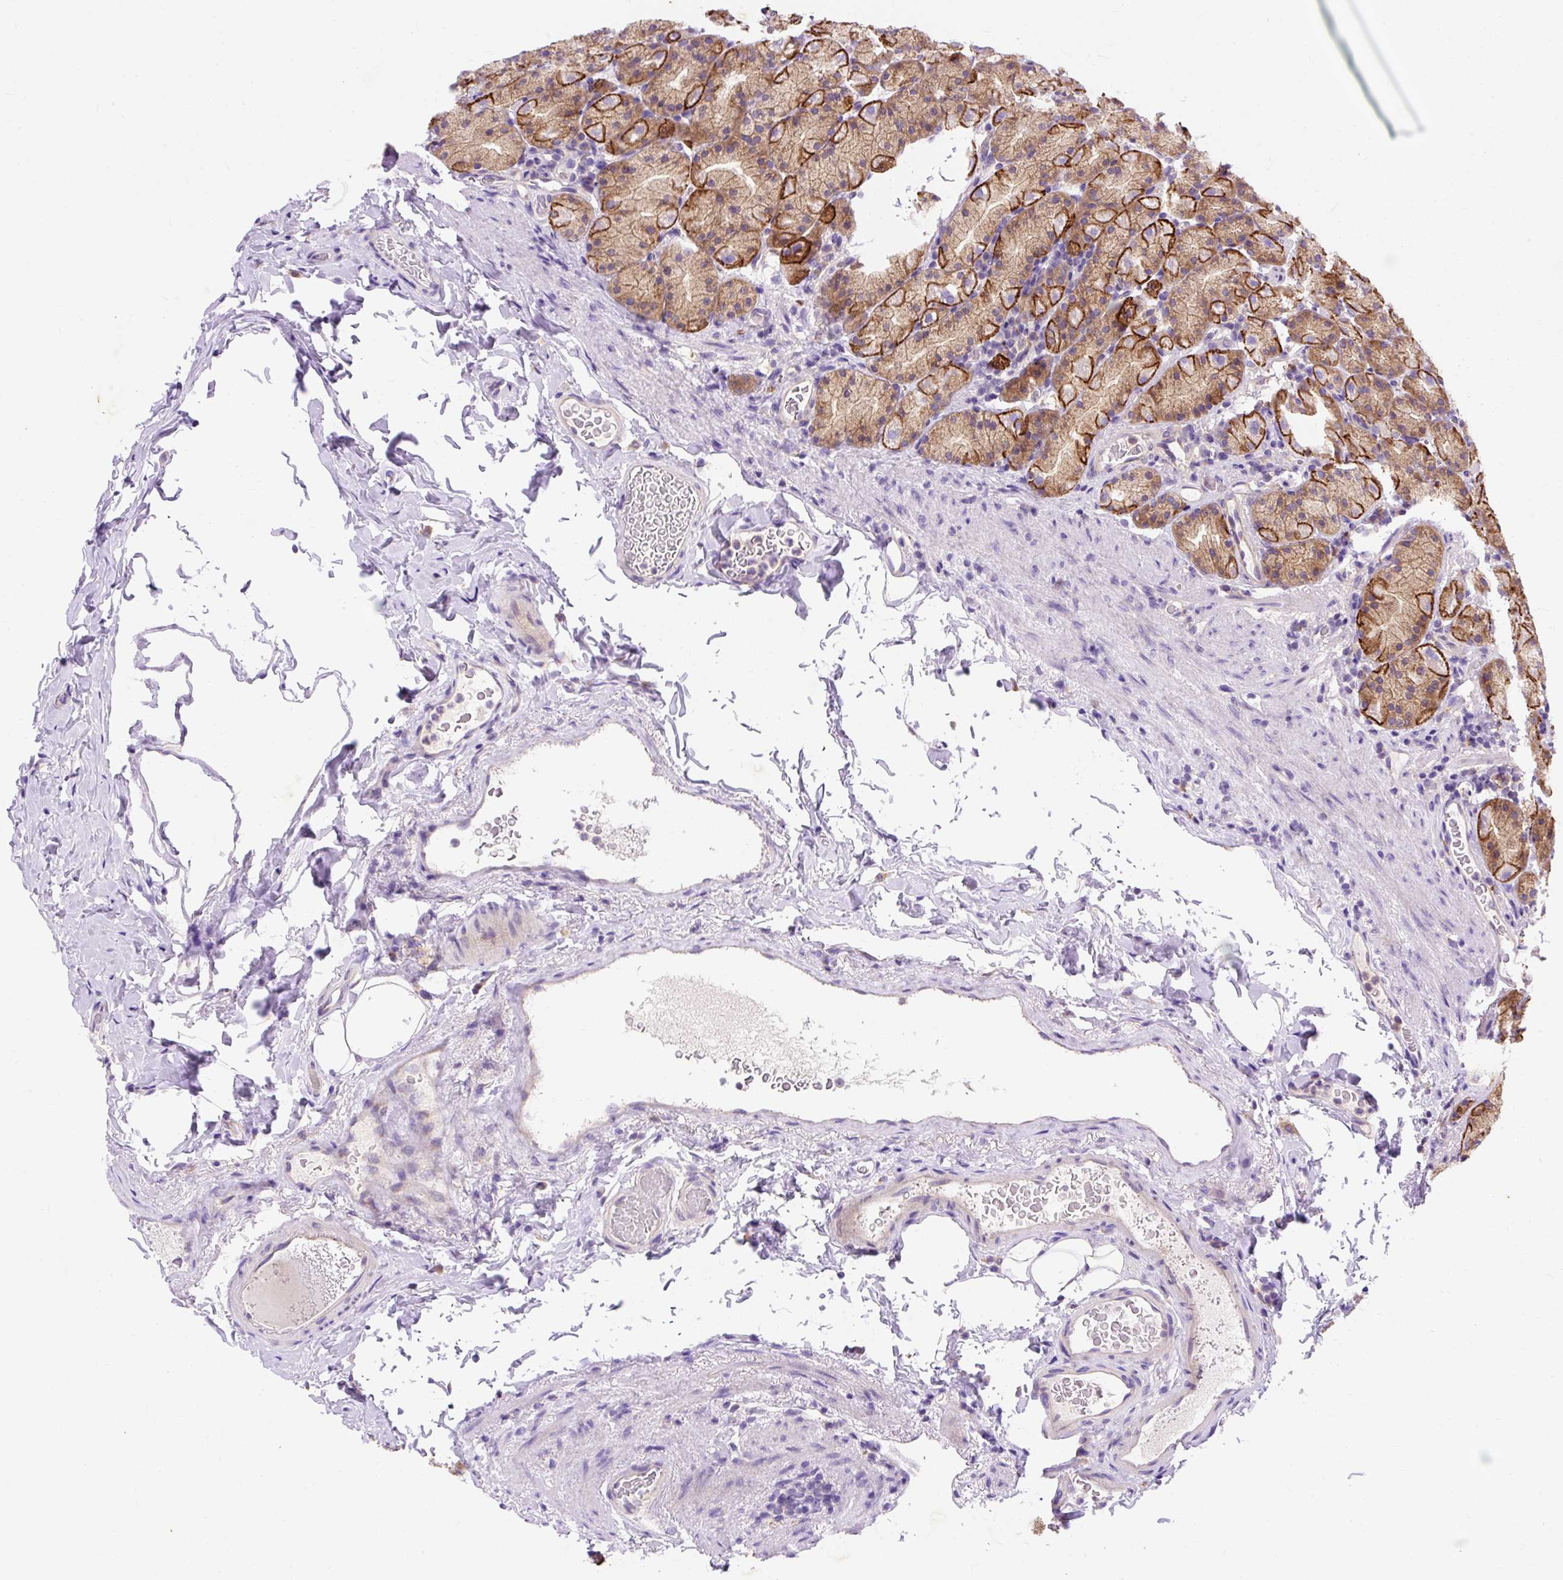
{"staining": {"intensity": "strong", "quantity": "25%-75%", "location": "cytoplasmic/membranous"}, "tissue": "stomach", "cell_type": "Glandular cells", "image_type": "normal", "snomed": [{"axis": "morphology", "description": "Normal tissue, NOS"}, {"axis": "topography", "description": "Stomach, upper"}, {"axis": "topography", "description": "Stomach"}], "caption": "This is an image of immunohistochemistry staining of benign stomach, which shows strong expression in the cytoplasmic/membranous of glandular cells.", "gene": "OR4K15", "patient": {"sex": "male", "age": 68}}